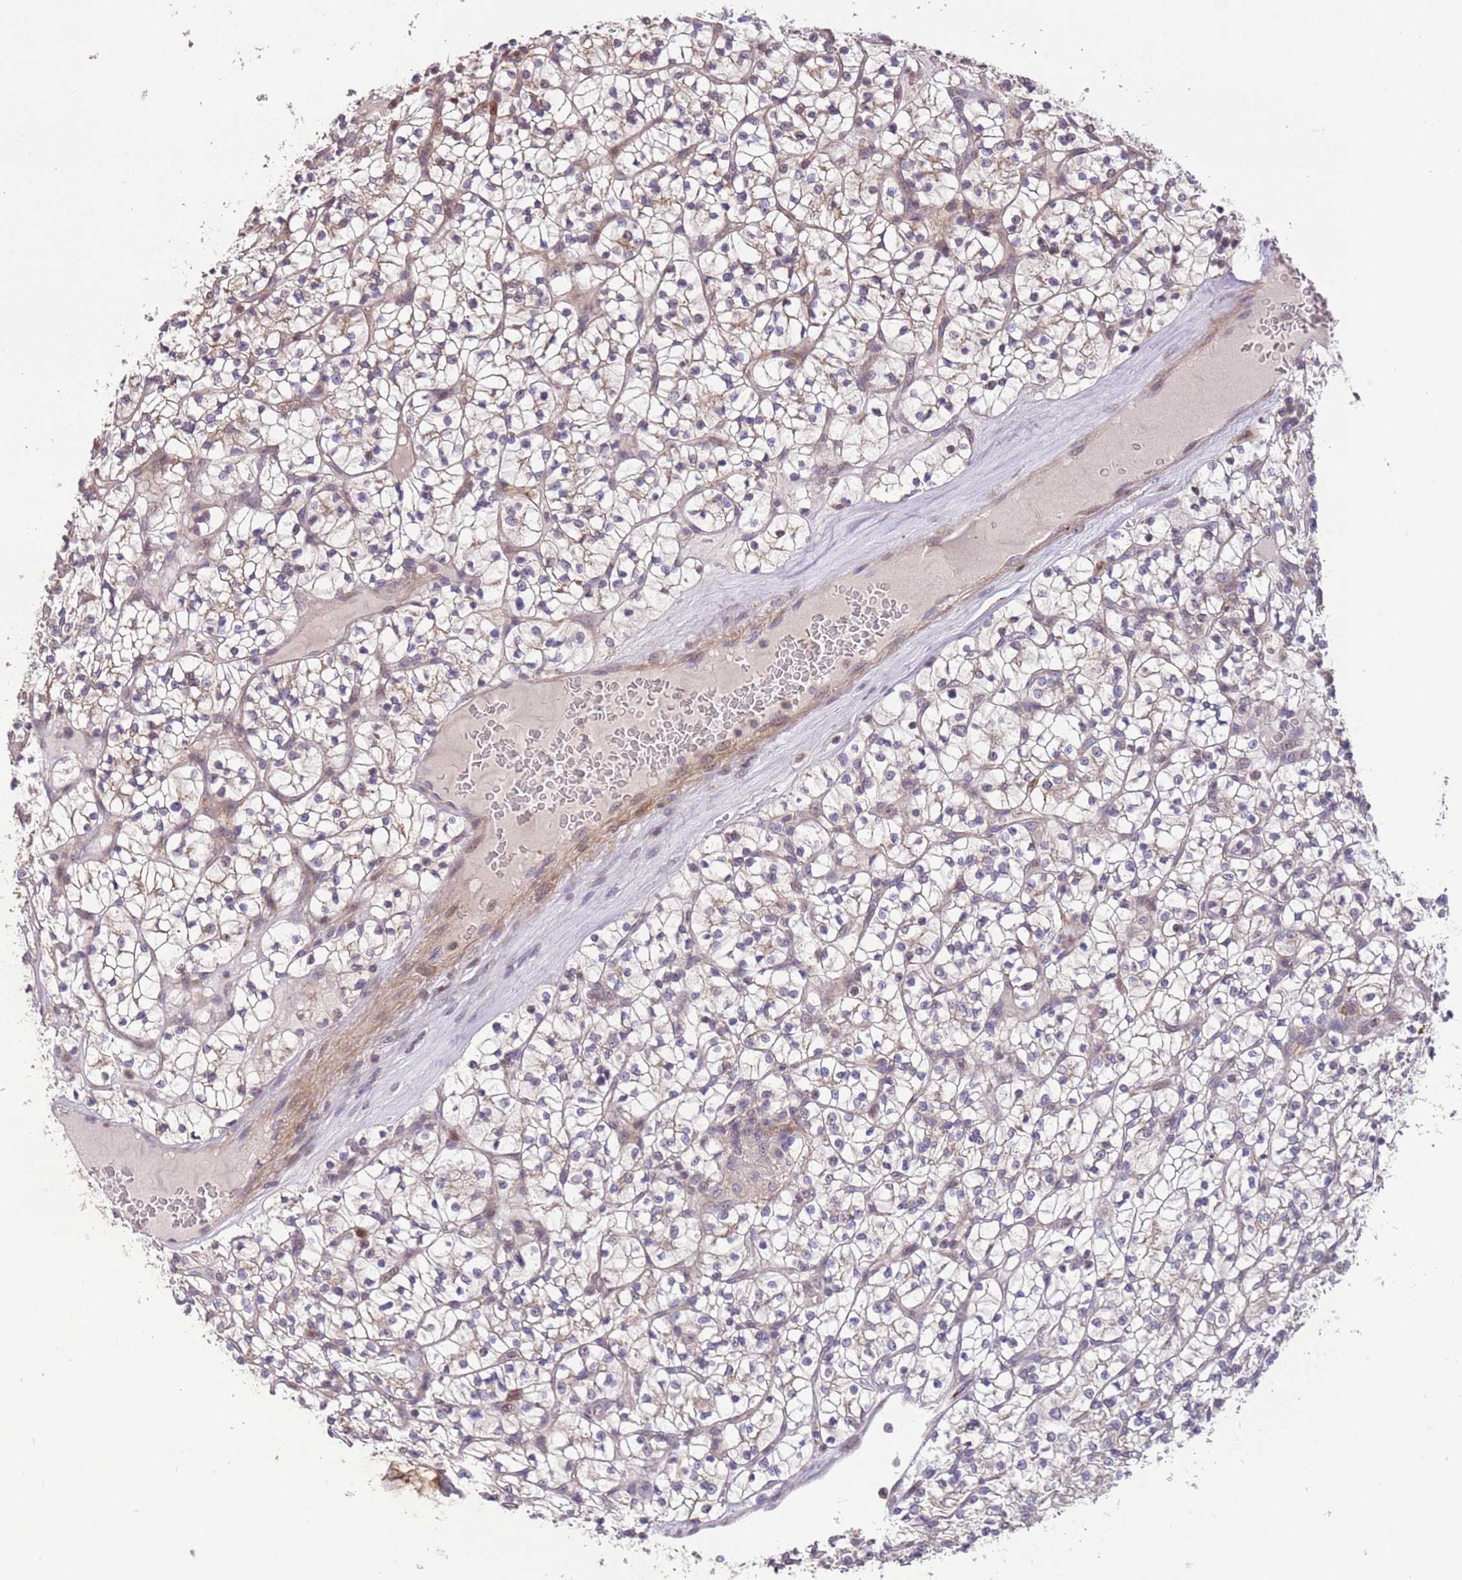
{"staining": {"intensity": "weak", "quantity": "<25%", "location": "cytoplasmic/membranous"}, "tissue": "renal cancer", "cell_type": "Tumor cells", "image_type": "cancer", "snomed": [{"axis": "morphology", "description": "Adenocarcinoma, NOS"}, {"axis": "topography", "description": "Kidney"}], "caption": "Protein analysis of renal adenocarcinoma exhibits no significant positivity in tumor cells.", "gene": "SLC16A4", "patient": {"sex": "female", "age": 64}}